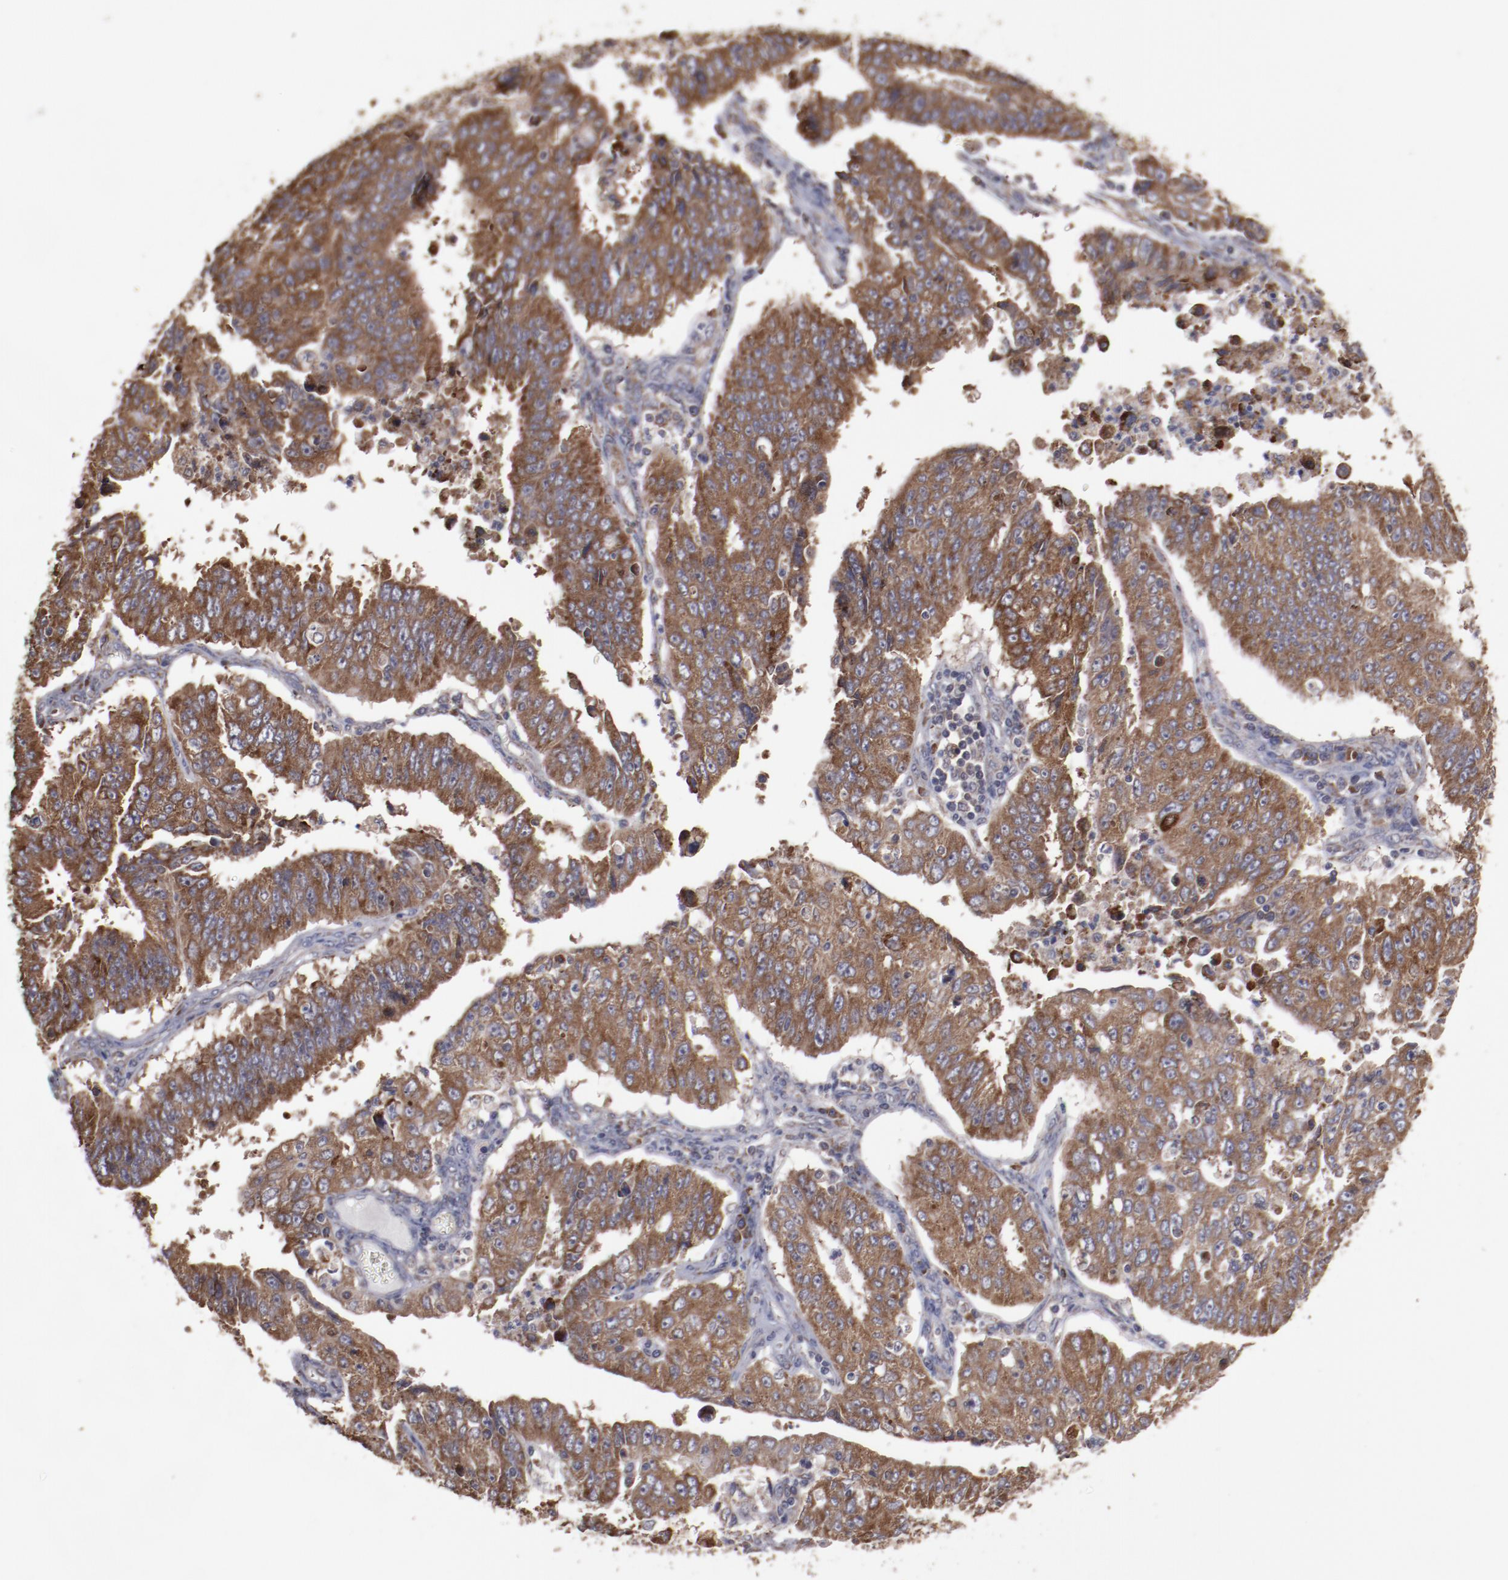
{"staining": {"intensity": "strong", "quantity": ">75%", "location": "cytoplasmic/membranous"}, "tissue": "endometrial cancer", "cell_type": "Tumor cells", "image_type": "cancer", "snomed": [{"axis": "morphology", "description": "Adenocarcinoma, NOS"}, {"axis": "topography", "description": "Endometrium"}], "caption": "IHC micrograph of human adenocarcinoma (endometrial) stained for a protein (brown), which reveals high levels of strong cytoplasmic/membranous expression in about >75% of tumor cells.", "gene": "RPS4Y1", "patient": {"sex": "female", "age": 42}}